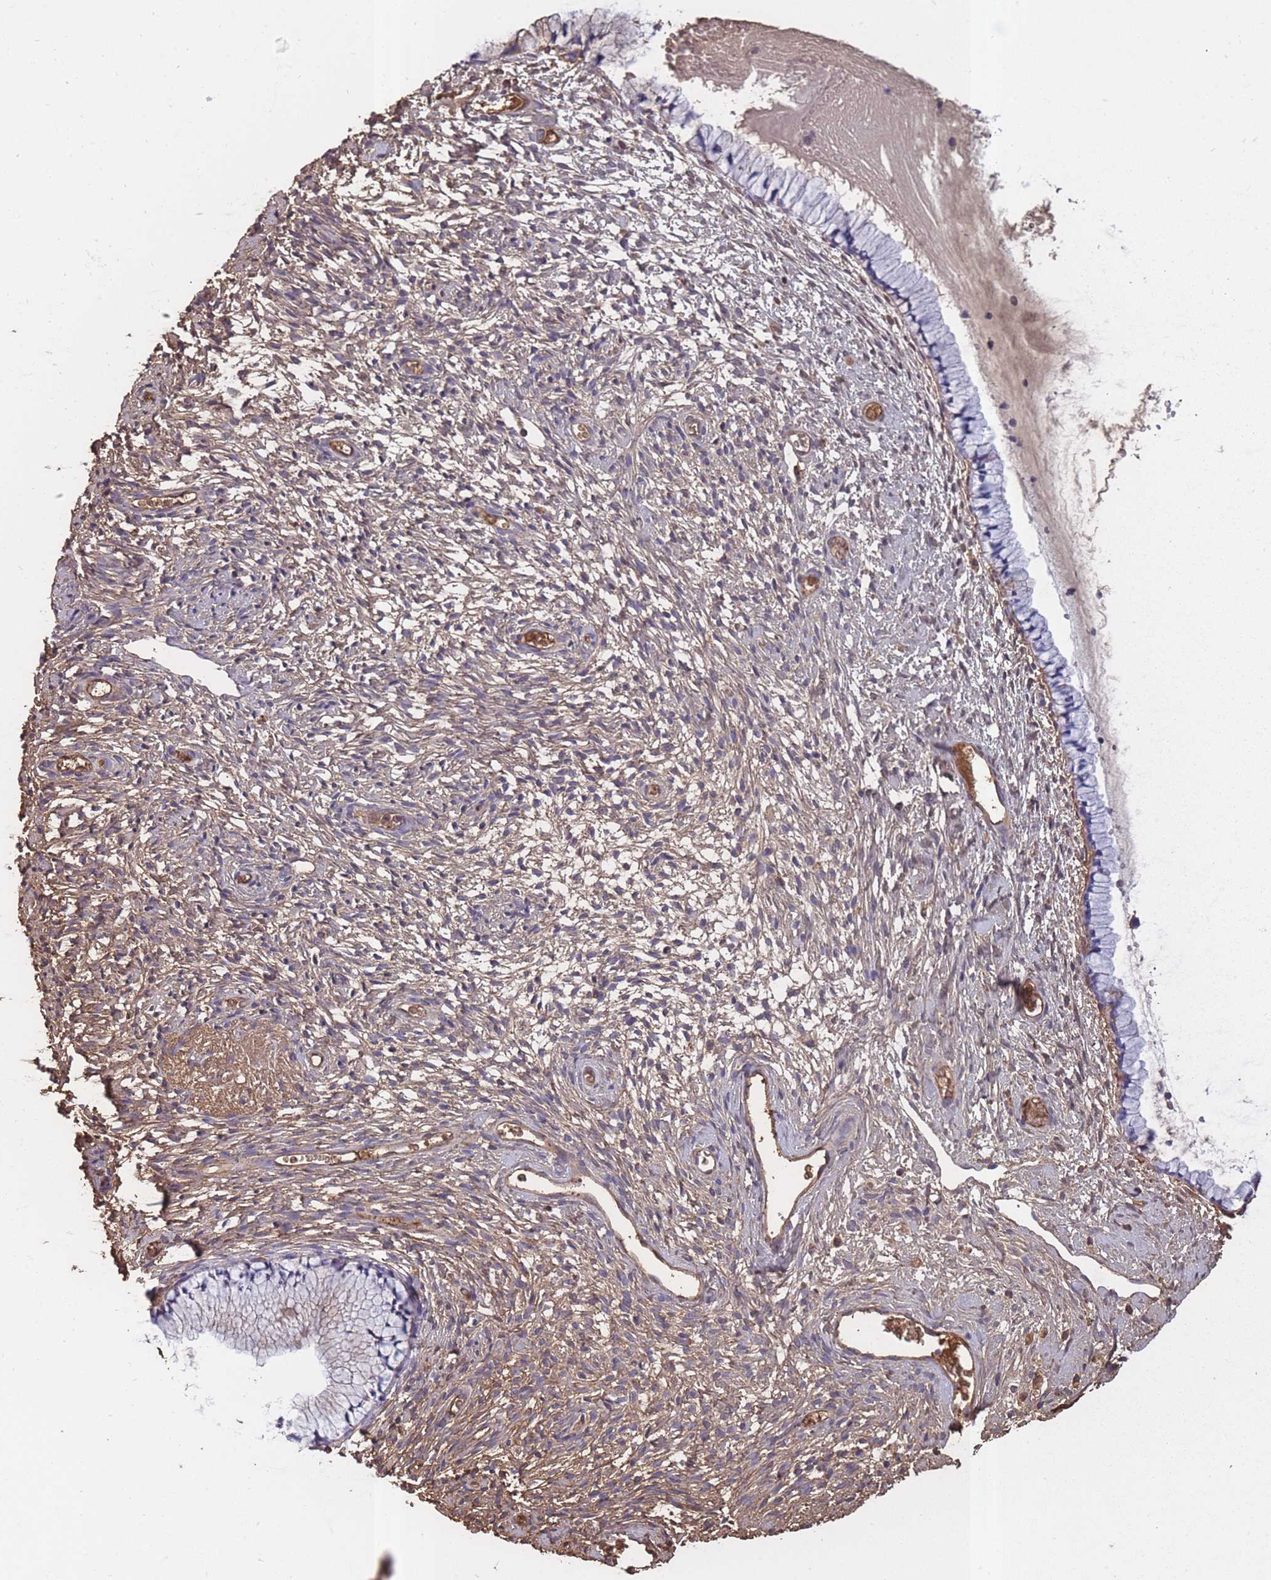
{"staining": {"intensity": "negative", "quantity": "none", "location": "none"}, "tissue": "cervix", "cell_type": "Glandular cells", "image_type": "normal", "snomed": [{"axis": "morphology", "description": "Normal tissue, NOS"}, {"axis": "topography", "description": "Cervix"}], "caption": "The micrograph demonstrates no significant positivity in glandular cells of cervix. (Stains: DAB immunohistochemistry with hematoxylin counter stain, Microscopy: brightfield microscopy at high magnification).", "gene": "KAT2A", "patient": {"sex": "female", "age": 76}}